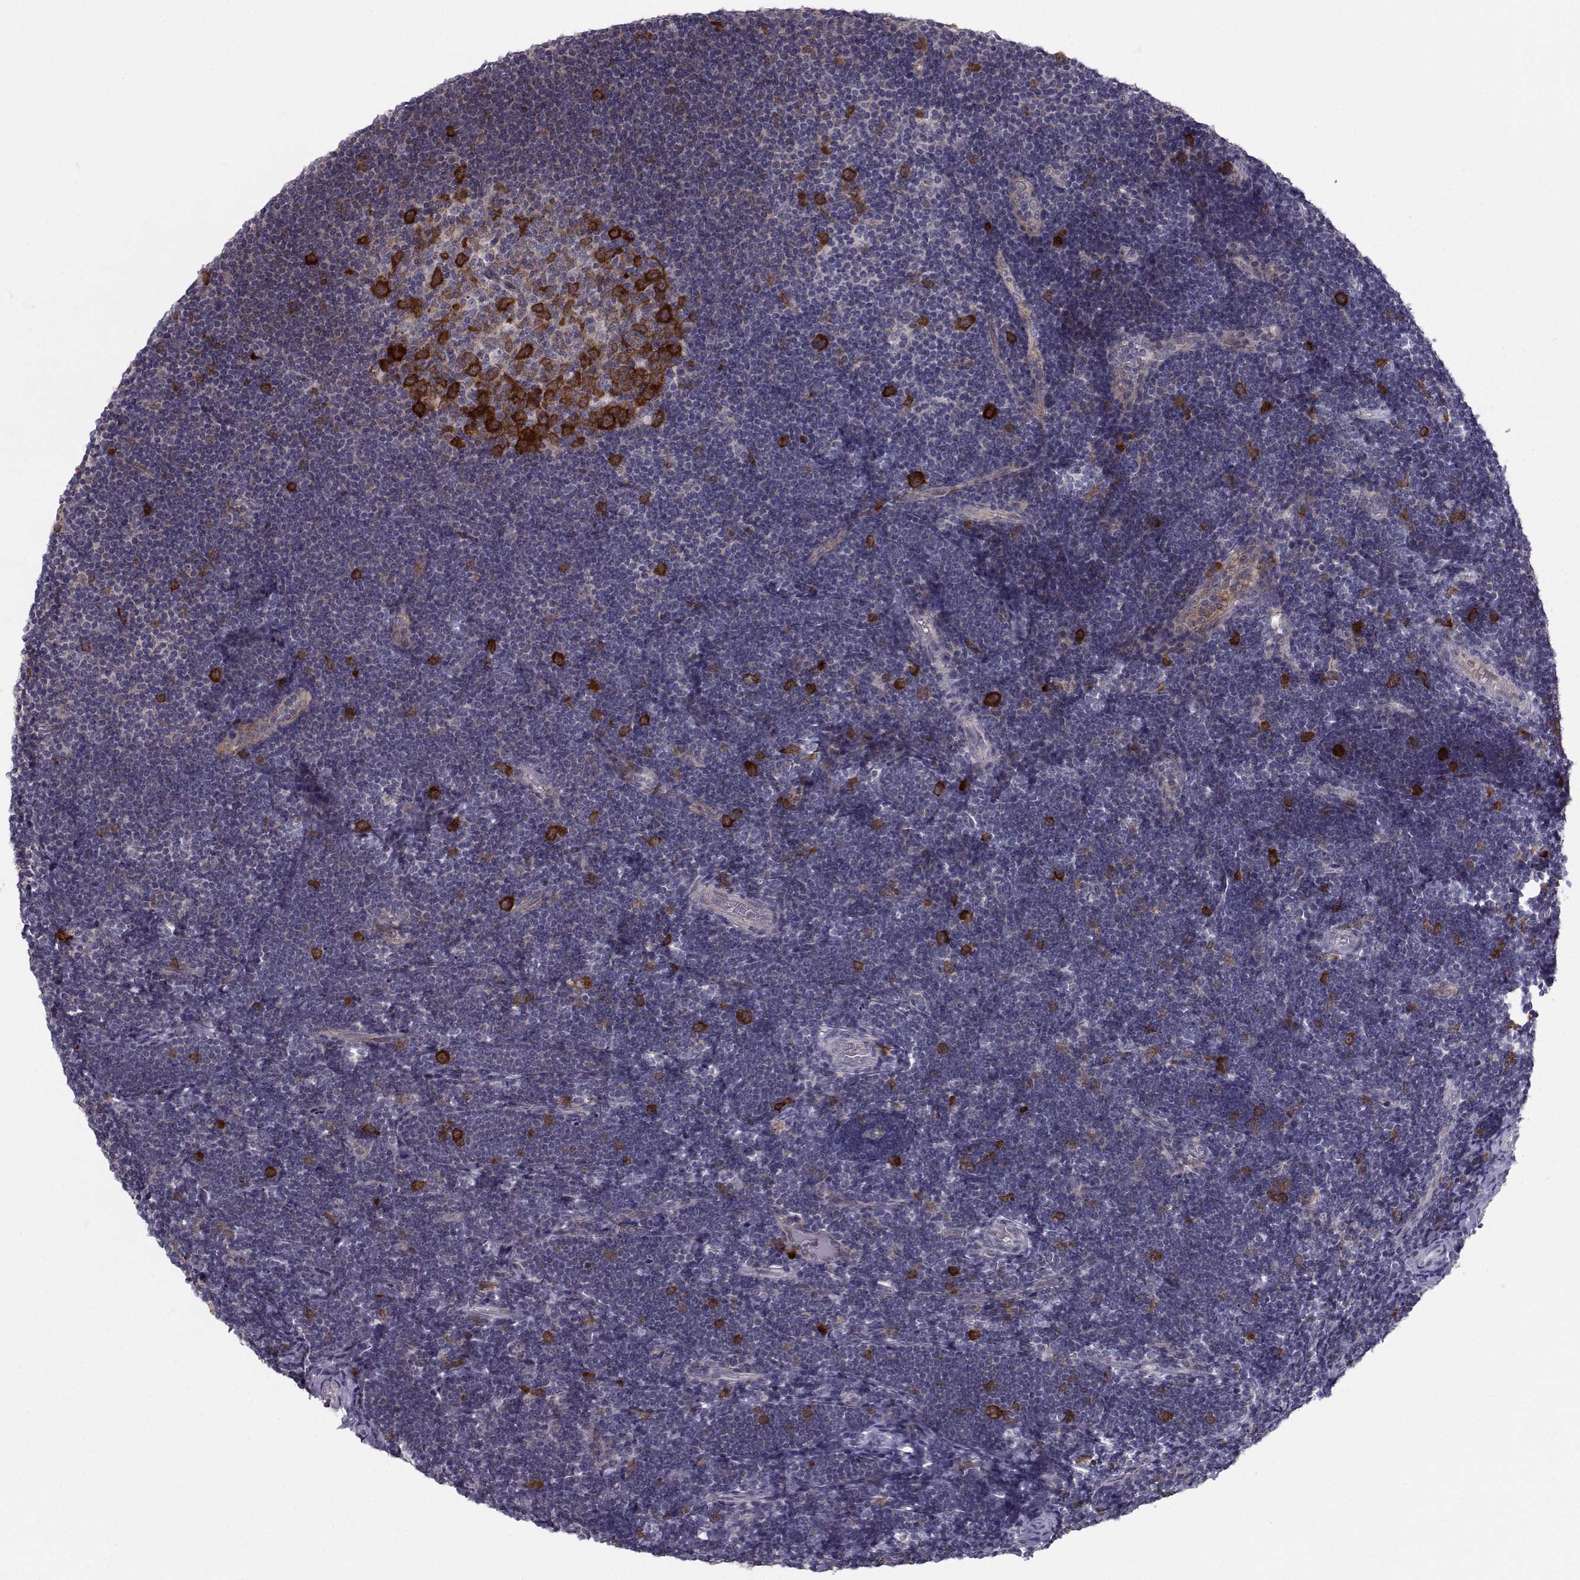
{"staining": {"intensity": "strong", "quantity": "25%-75%", "location": "cytoplasmic/membranous"}, "tissue": "tonsil", "cell_type": "Germinal center cells", "image_type": "normal", "snomed": [{"axis": "morphology", "description": "Normal tissue, NOS"}, {"axis": "topography", "description": "Tonsil"}], "caption": "Germinal center cells display strong cytoplasmic/membranous expression in about 25%-75% of cells in unremarkable tonsil.", "gene": "HSP90AB1", "patient": {"sex": "female", "age": 13}}